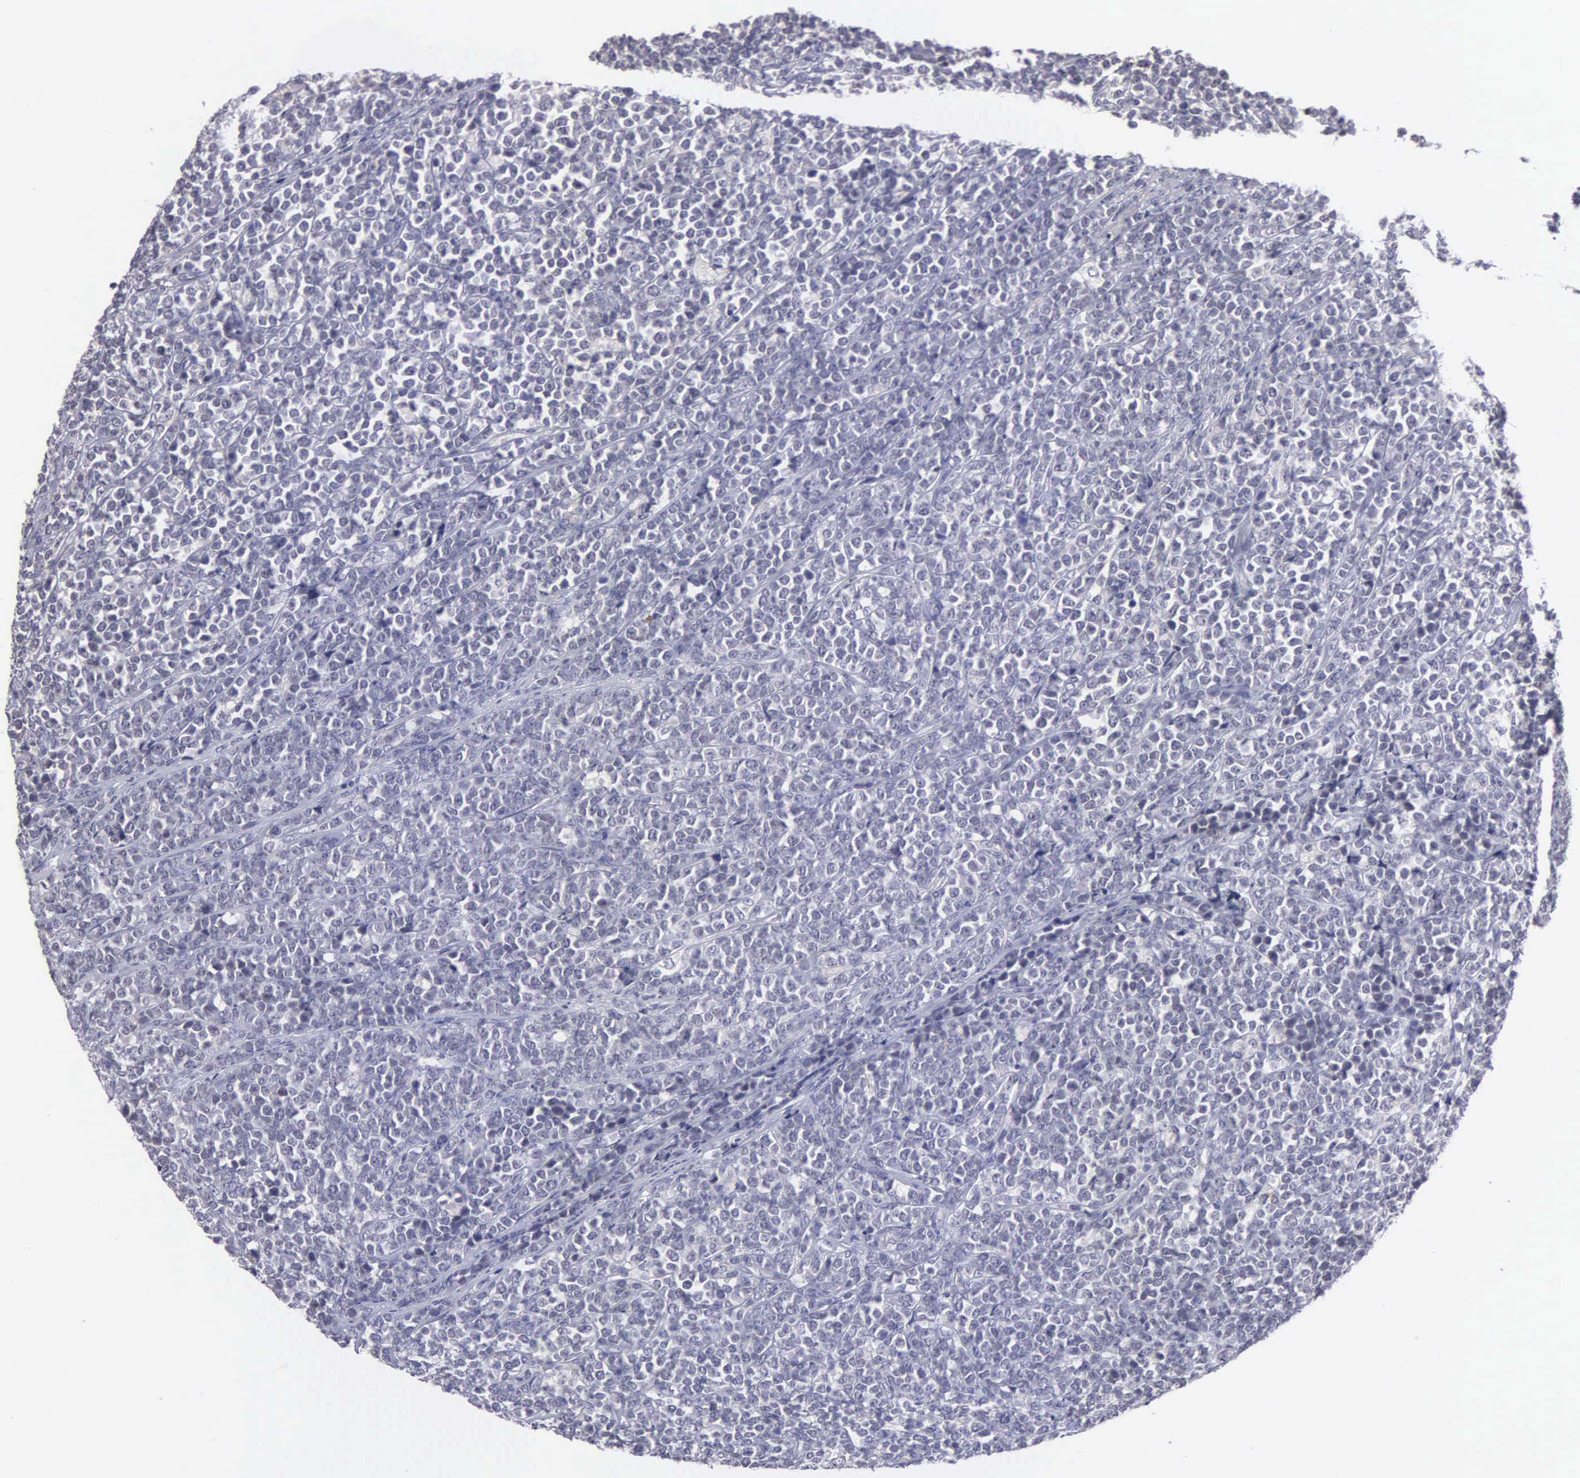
{"staining": {"intensity": "negative", "quantity": "none", "location": "none"}, "tissue": "lymphoma", "cell_type": "Tumor cells", "image_type": "cancer", "snomed": [{"axis": "morphology", "description": "Malignant lymphoma, non-Hodgkin's type, High grade"}, {"axis": "topography", "description": "Small intestine"}, {"axis": "topography", "description": "Colon"}], "caption": "Immunohistochemistry of malignant lymphoma, non-Hodgkin's type (high-grade) exhibits no positivity in tumor cells.", "gene": "BRD1", "patient": {"sex": "male", "age": 8}}